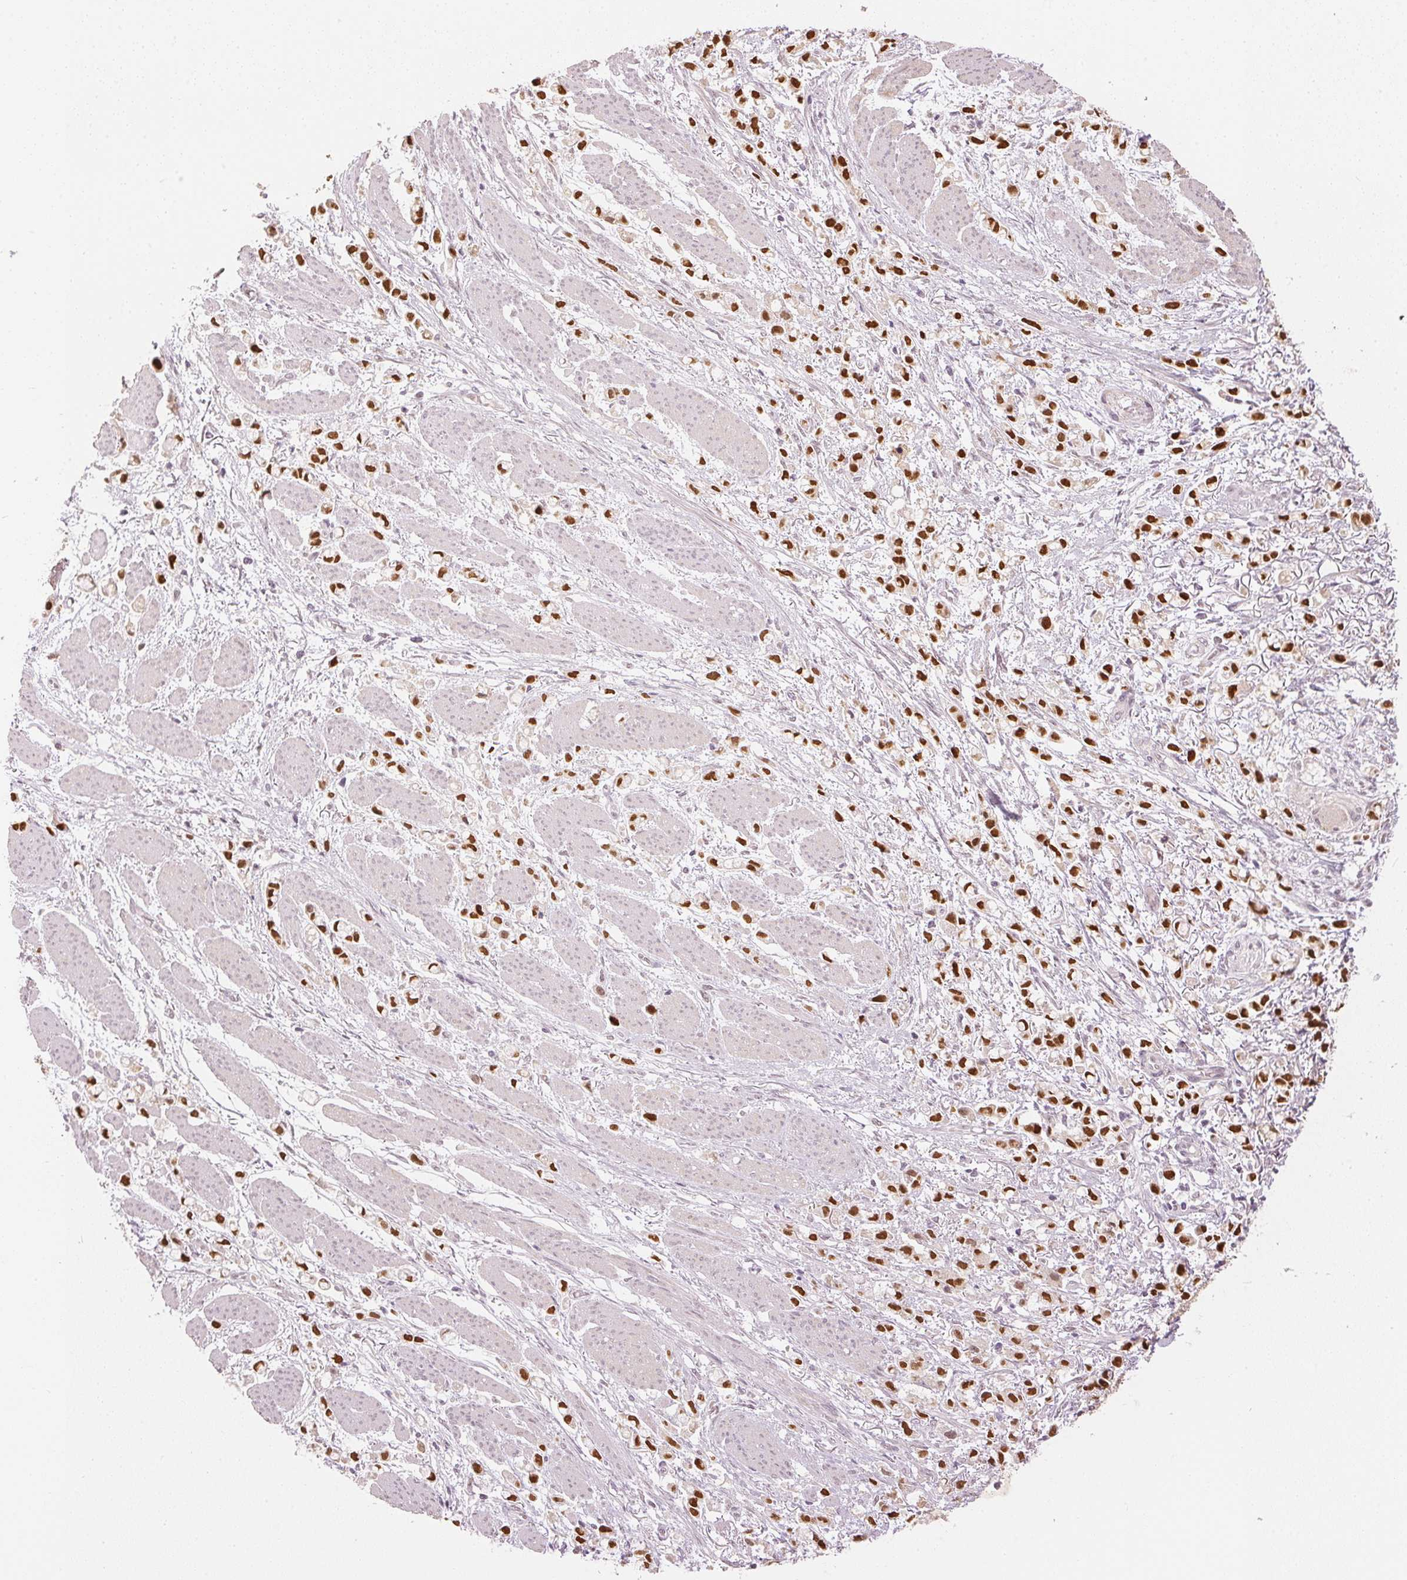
{"staining": {"intensity": "strong", "quantity": ">75%", "location": "nuclear"}, "tissue": "stomach cancer", "cell_type": "Tumor cells", "image_type": "cancer", "snomed": [{"axis": "morphology", "description": "Adenocarcinoma, NOS"}, {"axis": "topography", "description": "Stomach"}], "caption": "Protein positivity by immunohistochemistry (IHC) reveals strong nuclear staining in approximately >75% of tumor cells in stomach cancer (adenocarcinoma).", "gene": "SLC39A3", "patient": {"sex": "female", "age": 81}}